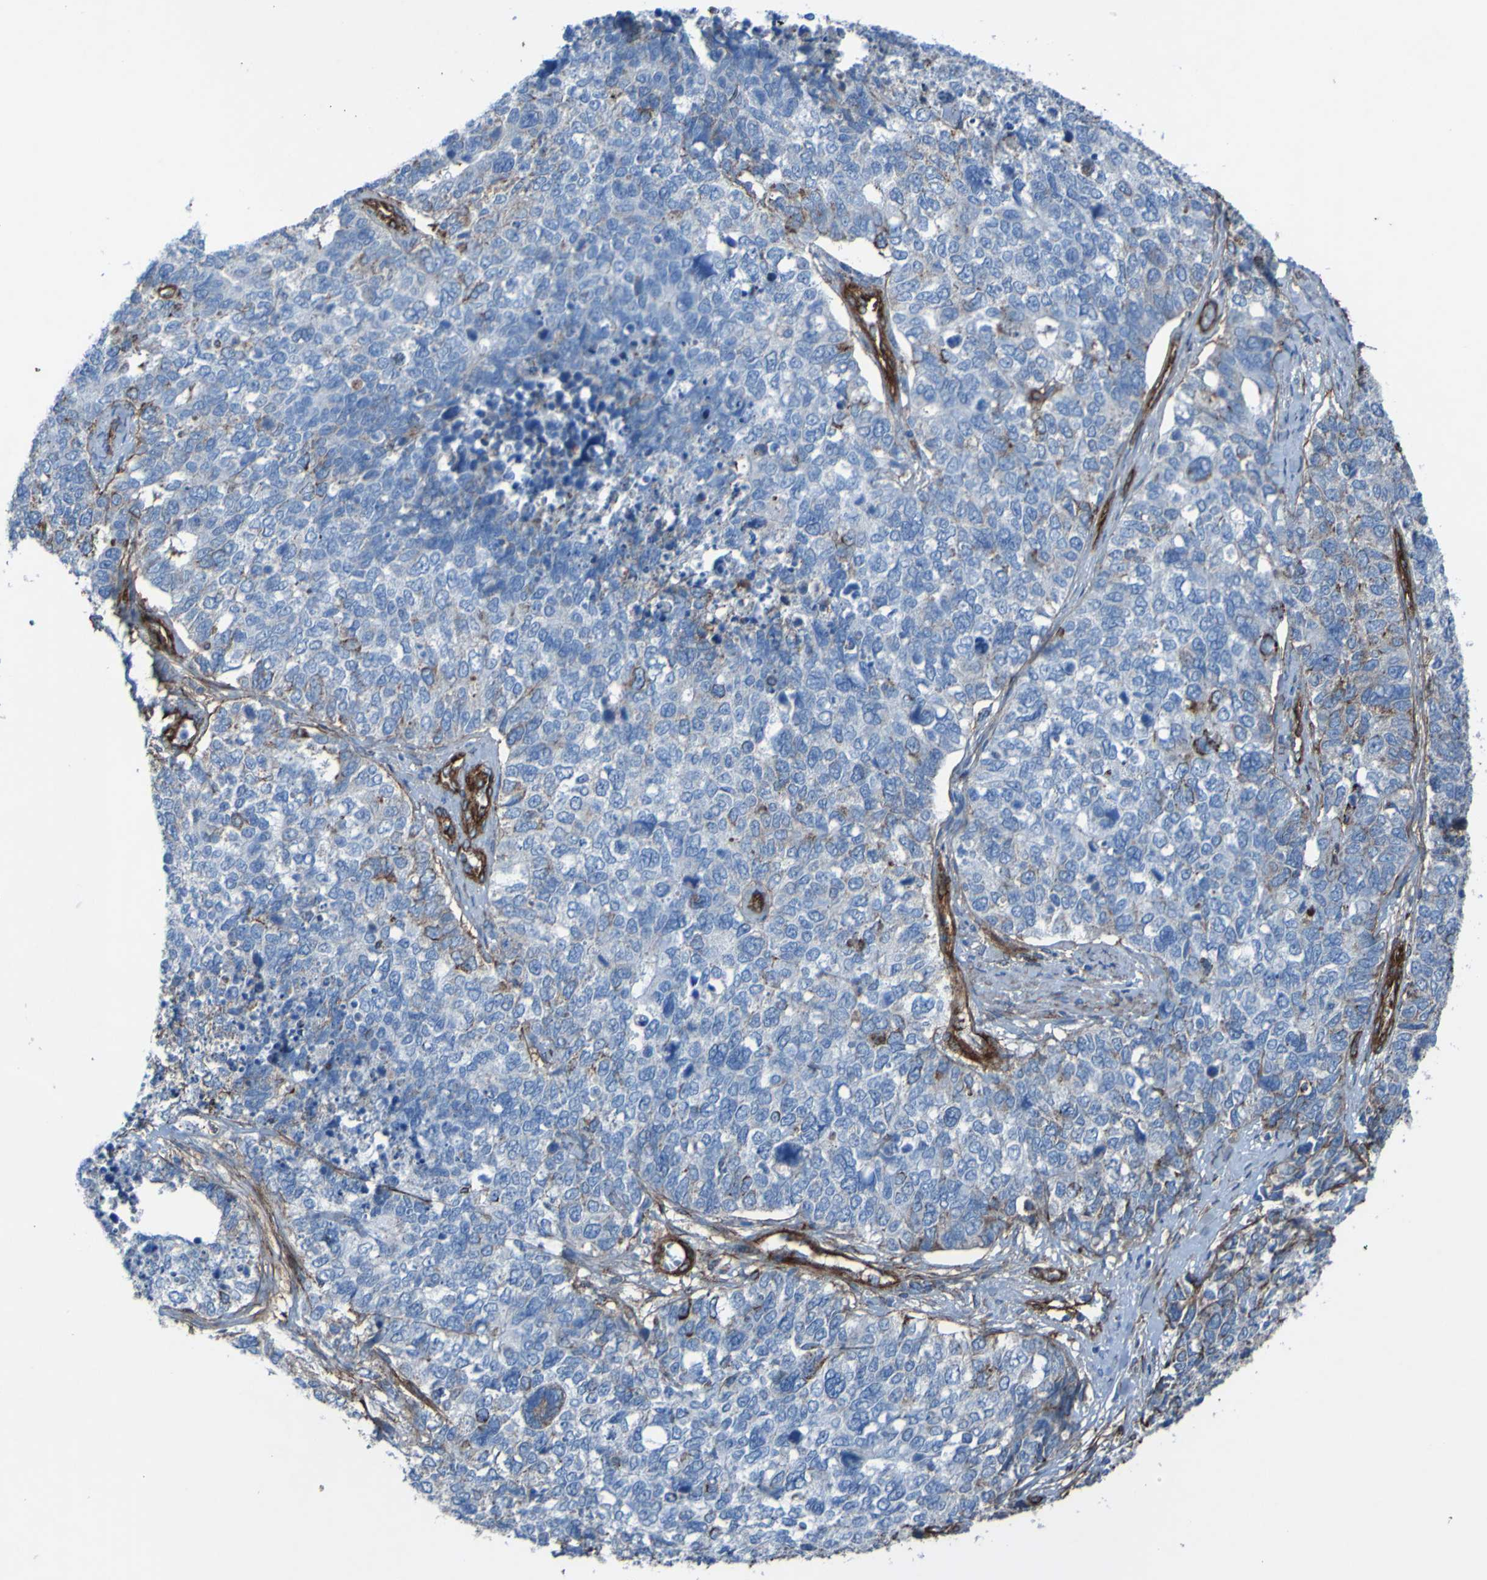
{"staining": {"intensity": "negative", "quantity": "none", "location": "none"}, "tissue": "cervical cancer", "cell_type": "Tumor cells", "image_type": "cancer", "snomed": [{"axis": "morphology", "description": "Squamous cell carcinoma, NOS"}, {"axis": "topography", "description": "Cervix"}], "caption": "Immunohistochemical staining of human cervical cancer displays no significant expression in tumor cells. (DAB immunohistochemistry, high magnification).", "gene": "COL4A2", "patient": {"sex": "female", "age": 63}}